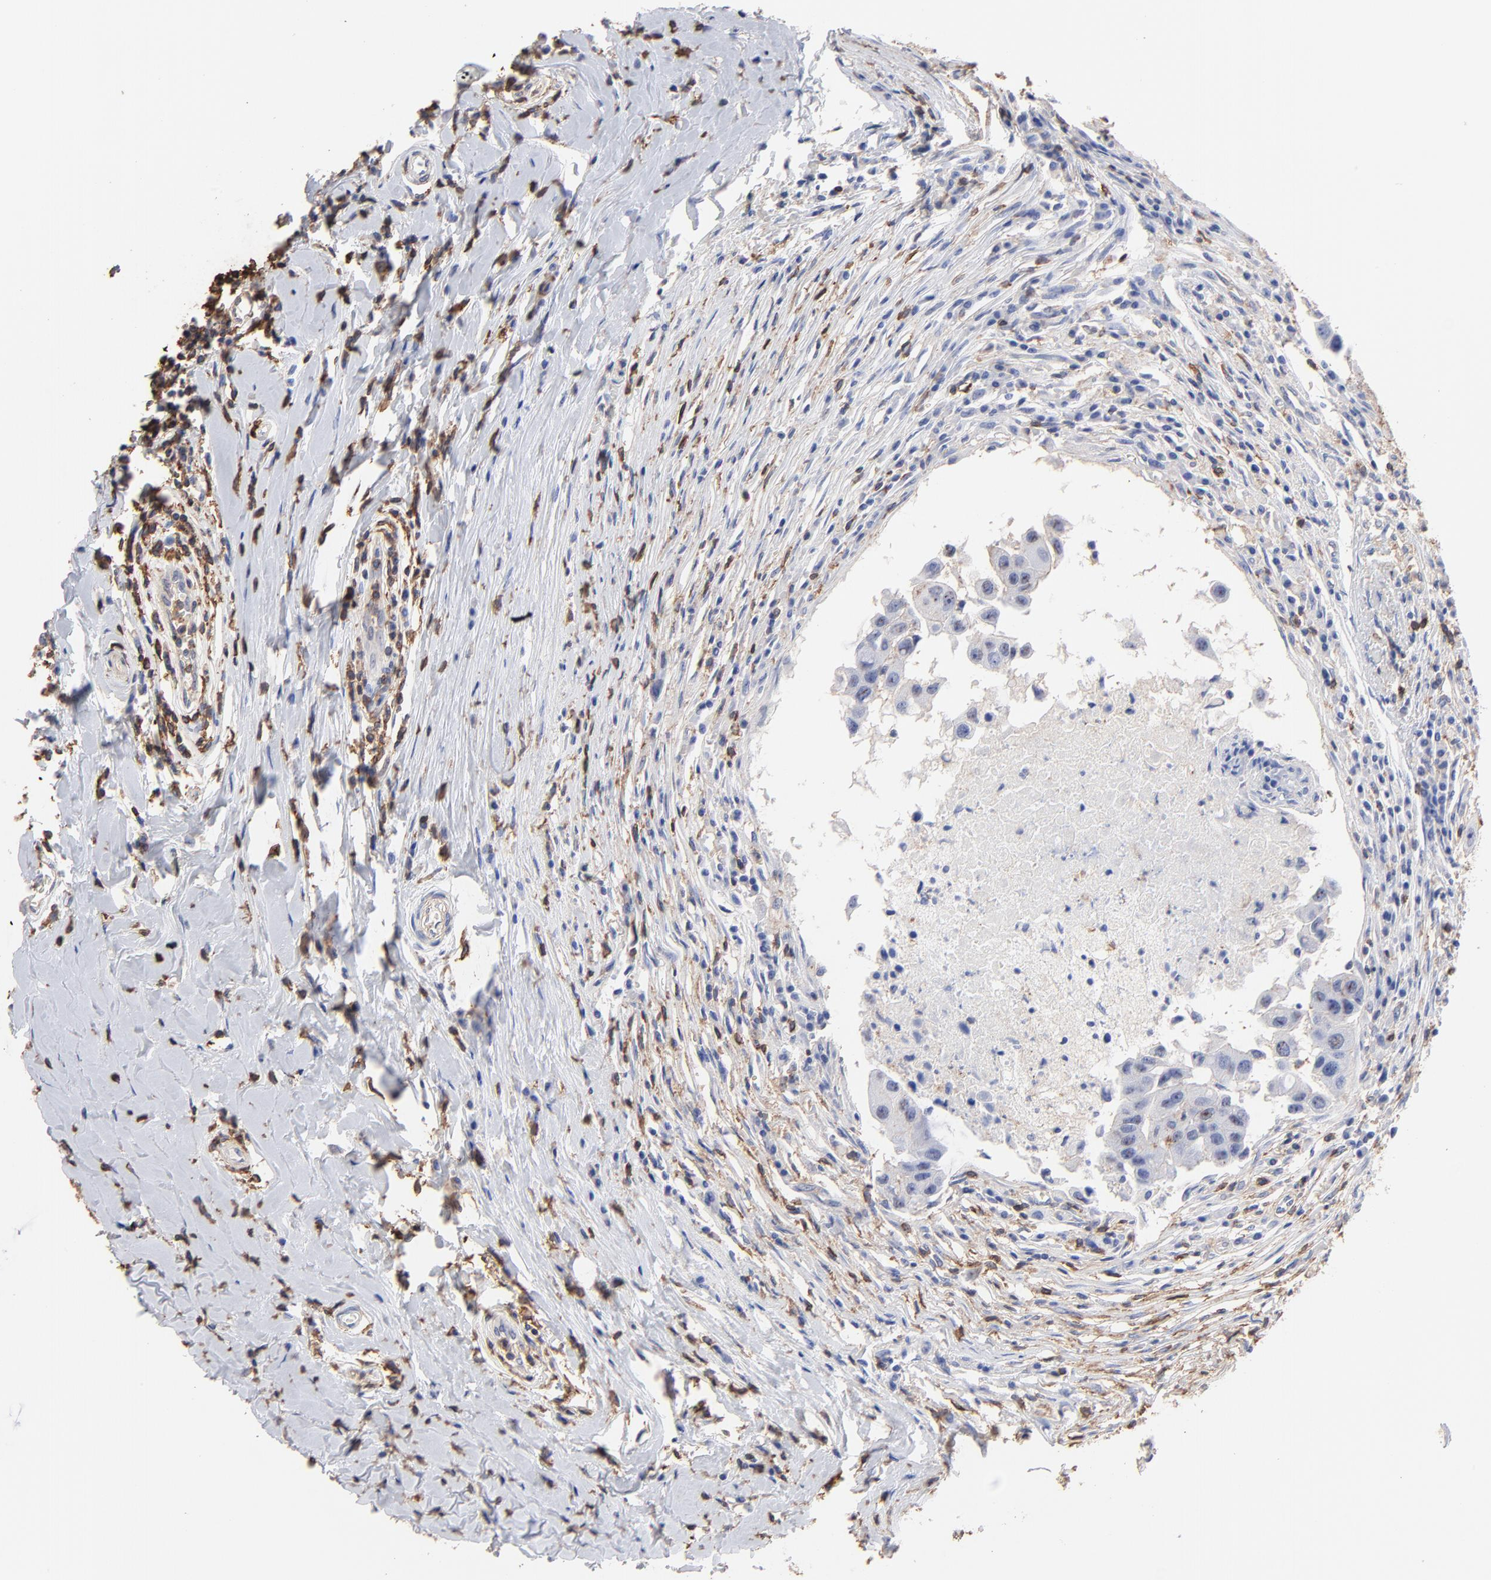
{"staining": {"intensity": "moderate", "quantity": "25%-75%", "location": "cytoplasmic/membranous"}, "tissue": "breast cancer", "cell_type": "Tumor cells", "image_type": "cancer", "snomed": [{"axis": "morphology", "description": "Duct carcinoma"}, {"axis": "topography", "description": "Breast"}], "caption": "Brown immunohistochemical staining in breast invasive ductal carcinoma exhibits moderate cytoplasmic/membranous staining in approximately 25%-75% of tumor cells. Nuclei are stained in blue.", "gene": "ASL", "patient": {"sex": "female", "age": 27}}